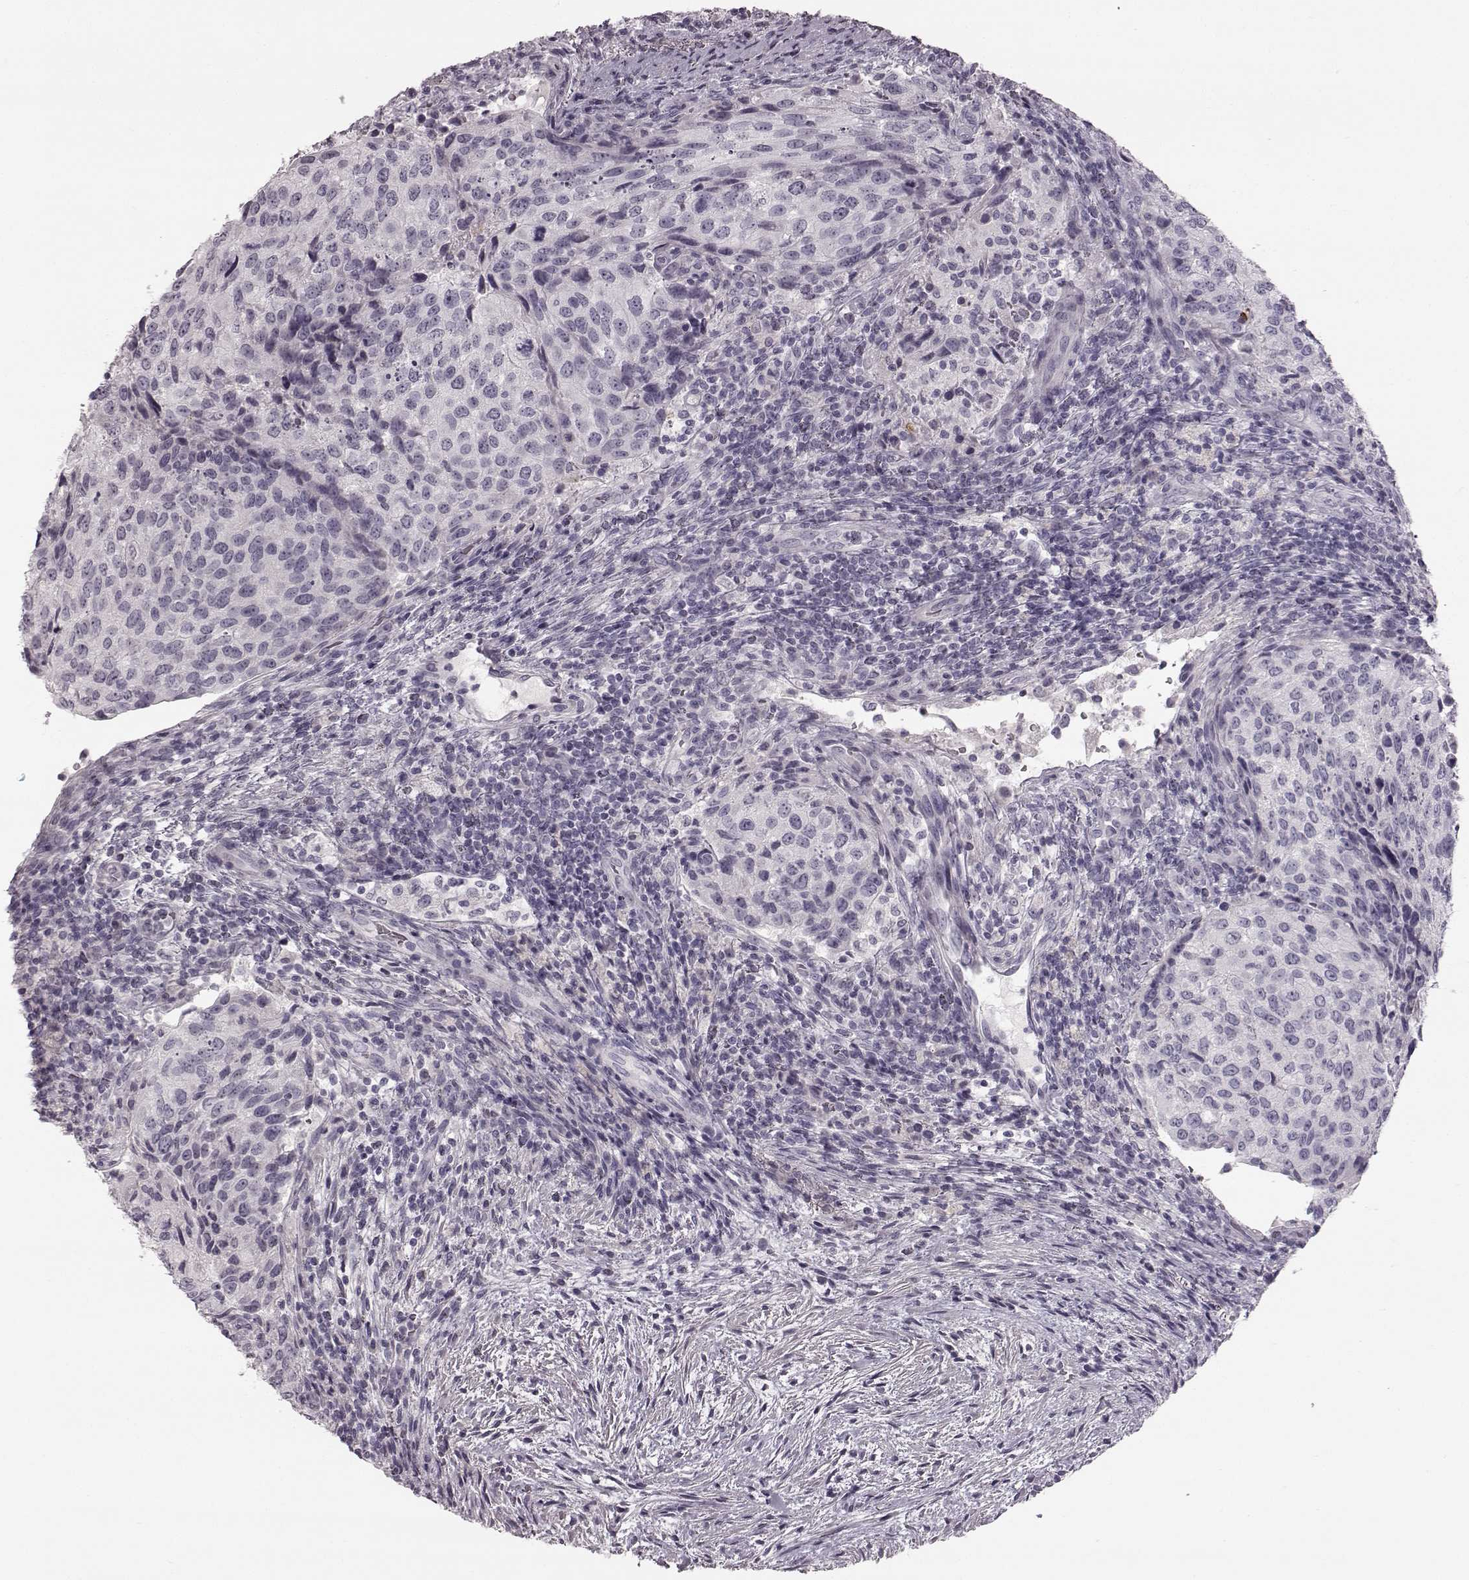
{"staining": {"intensity": "negative", "quantity": "none", "location": "none"}, "tissue": "urothelial cancer", "cell_type": "Tumor cells", "image_type": "cancer", "snomed": [{"axis": "morphology", "description": "Urothelial carcinoma, High grade"}, {"axis": "topography", "description": "Urinary bladder"}], "caption": "Urothelial cancer stained for a protein using IHC exhibits no staining tumor cells.", "gene": "ZNF433", "patient": {"sex": "female", "age": 78}}